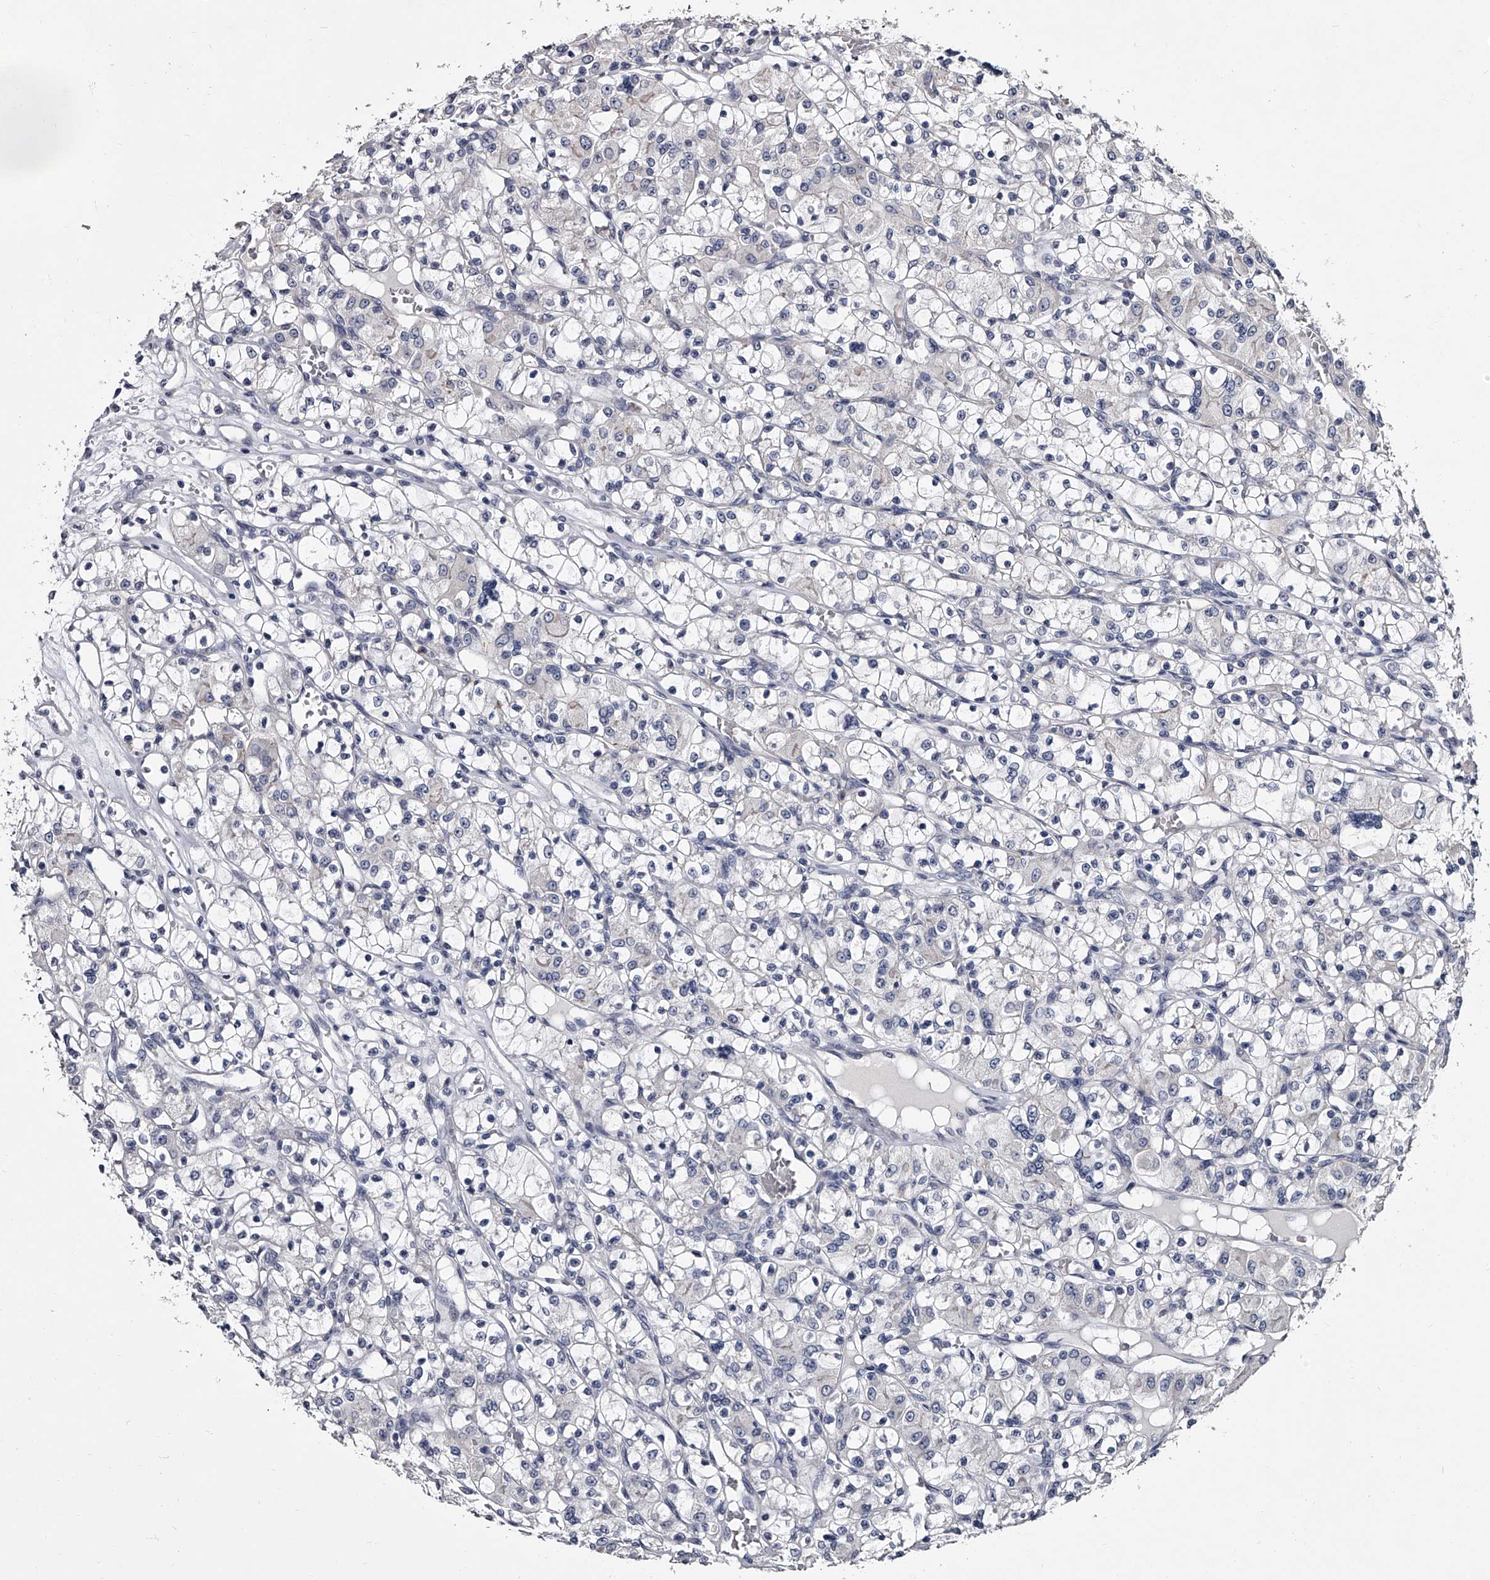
{"staining": {"intensity": "negative", "quantity": "none", "location": "none"}, "tissue": "renal cancer", "cell_type": "Tumor cells", "image_type": "cancer", "snomed": [{"axis": "morphology", "description": "Adenocarcinoma, NOS"}, {"axis": "topography", "description": "Kidney"}], "caption": "The photomicrograph demonstrates no staining of tumor cells in adenocarcinoma (renal). Nuclei are stained in blue.", "gene": "GAPVD1", "patient": {"sex": "female", "age": 59}}